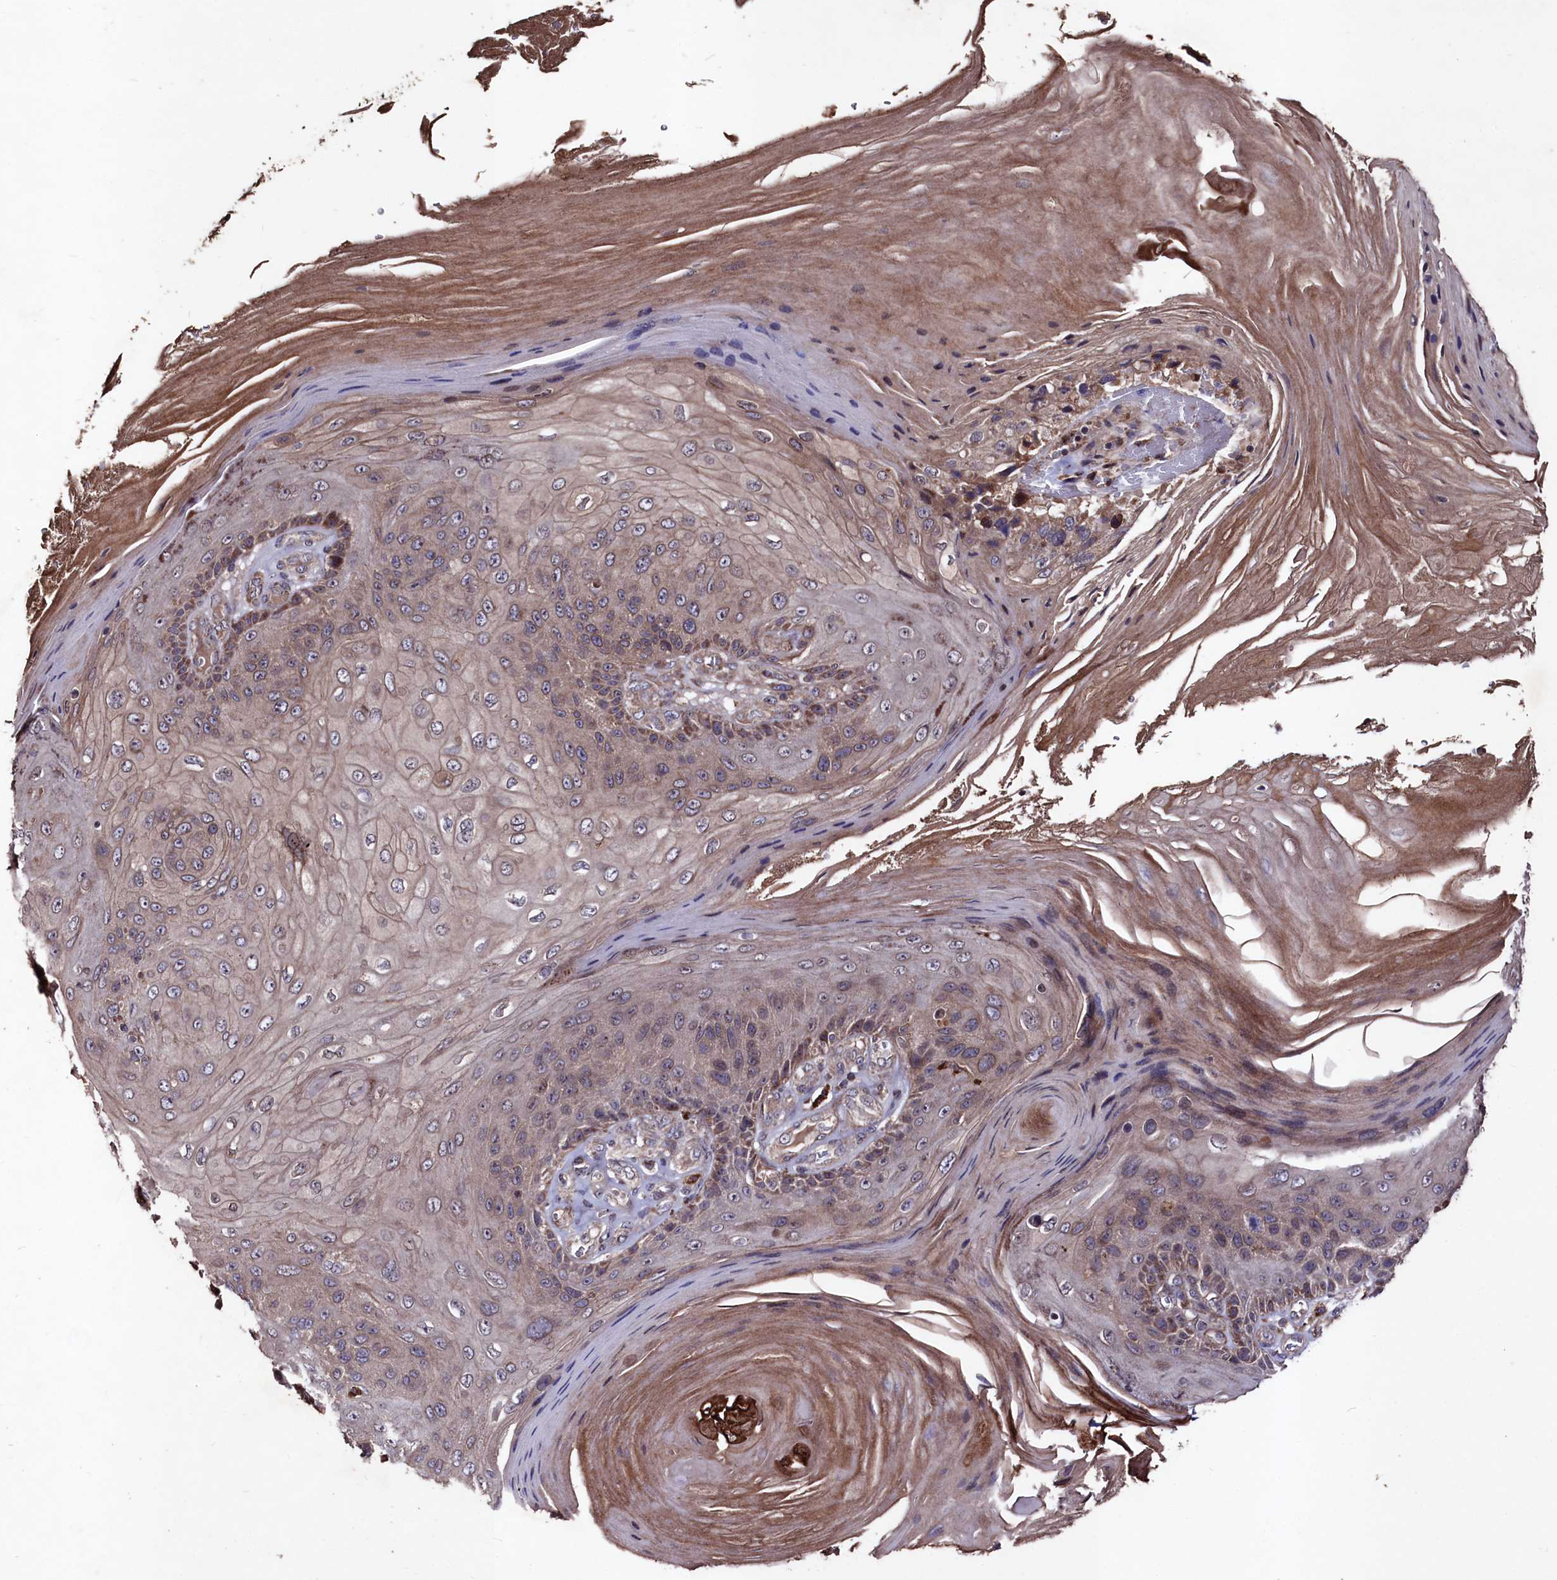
{"staining": {"intensity": "moderate", "quantity": "25%-75%", "location": "cytoplasmic/membranous,nuclear"}, "tissue": "skin cancer", "cell_type": "Tumor cells", "image_type": "cancer", "snomed": [{"axis": "morphology", "description": "Squamous cell carcinoma, NOS"}, {"axis": "topography", "description": "Skin"}], "caption": "Immunohistochemical staining of human skin squamous cell carcinoma exhibits moderate cytoplasmic/membranous and nuclear protein expression in approximately 25%-75% of tumor cells.", "gene": "MYO1H", "patient": {"sex": "female", "age": 88}}